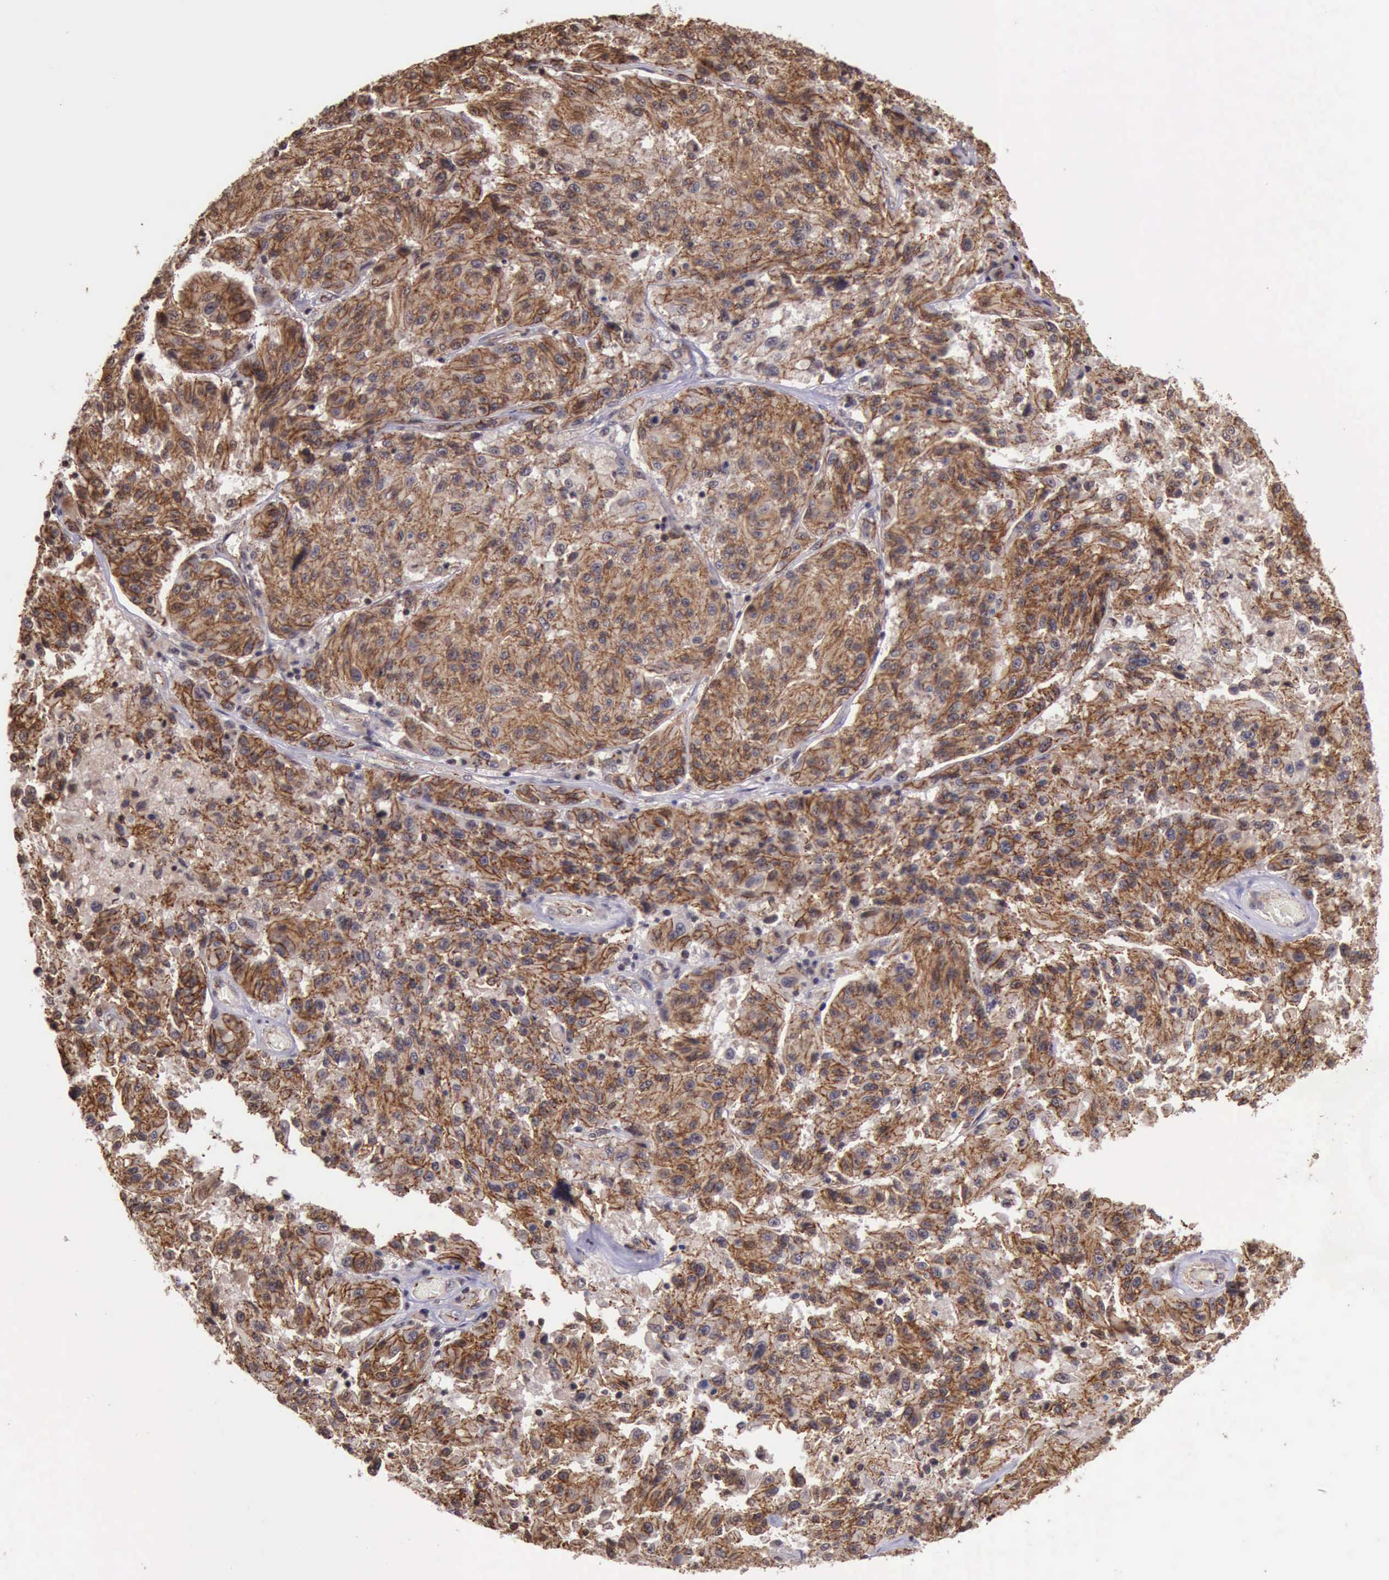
{"staining": {"intensity": "moderate", "quantity": ">75%", "location": "cytoplasmic/membranous"}, "tissue": "melanoma", "cell_type": "Tumor cells", "image_type": "cancer", "snomed": [{"axis": "morphology", "description": "Malignant melanoma, NOS"}, {"axis": "topography", "description": "Skin"}], "caption": "Melanoma stained for a protein (brown) shows moderate cytoplasmic/membranous positive staining in about >75% of tumor cells.", "gene": "CTNNB1", "patient": {"sex": "female", "age": 77}}